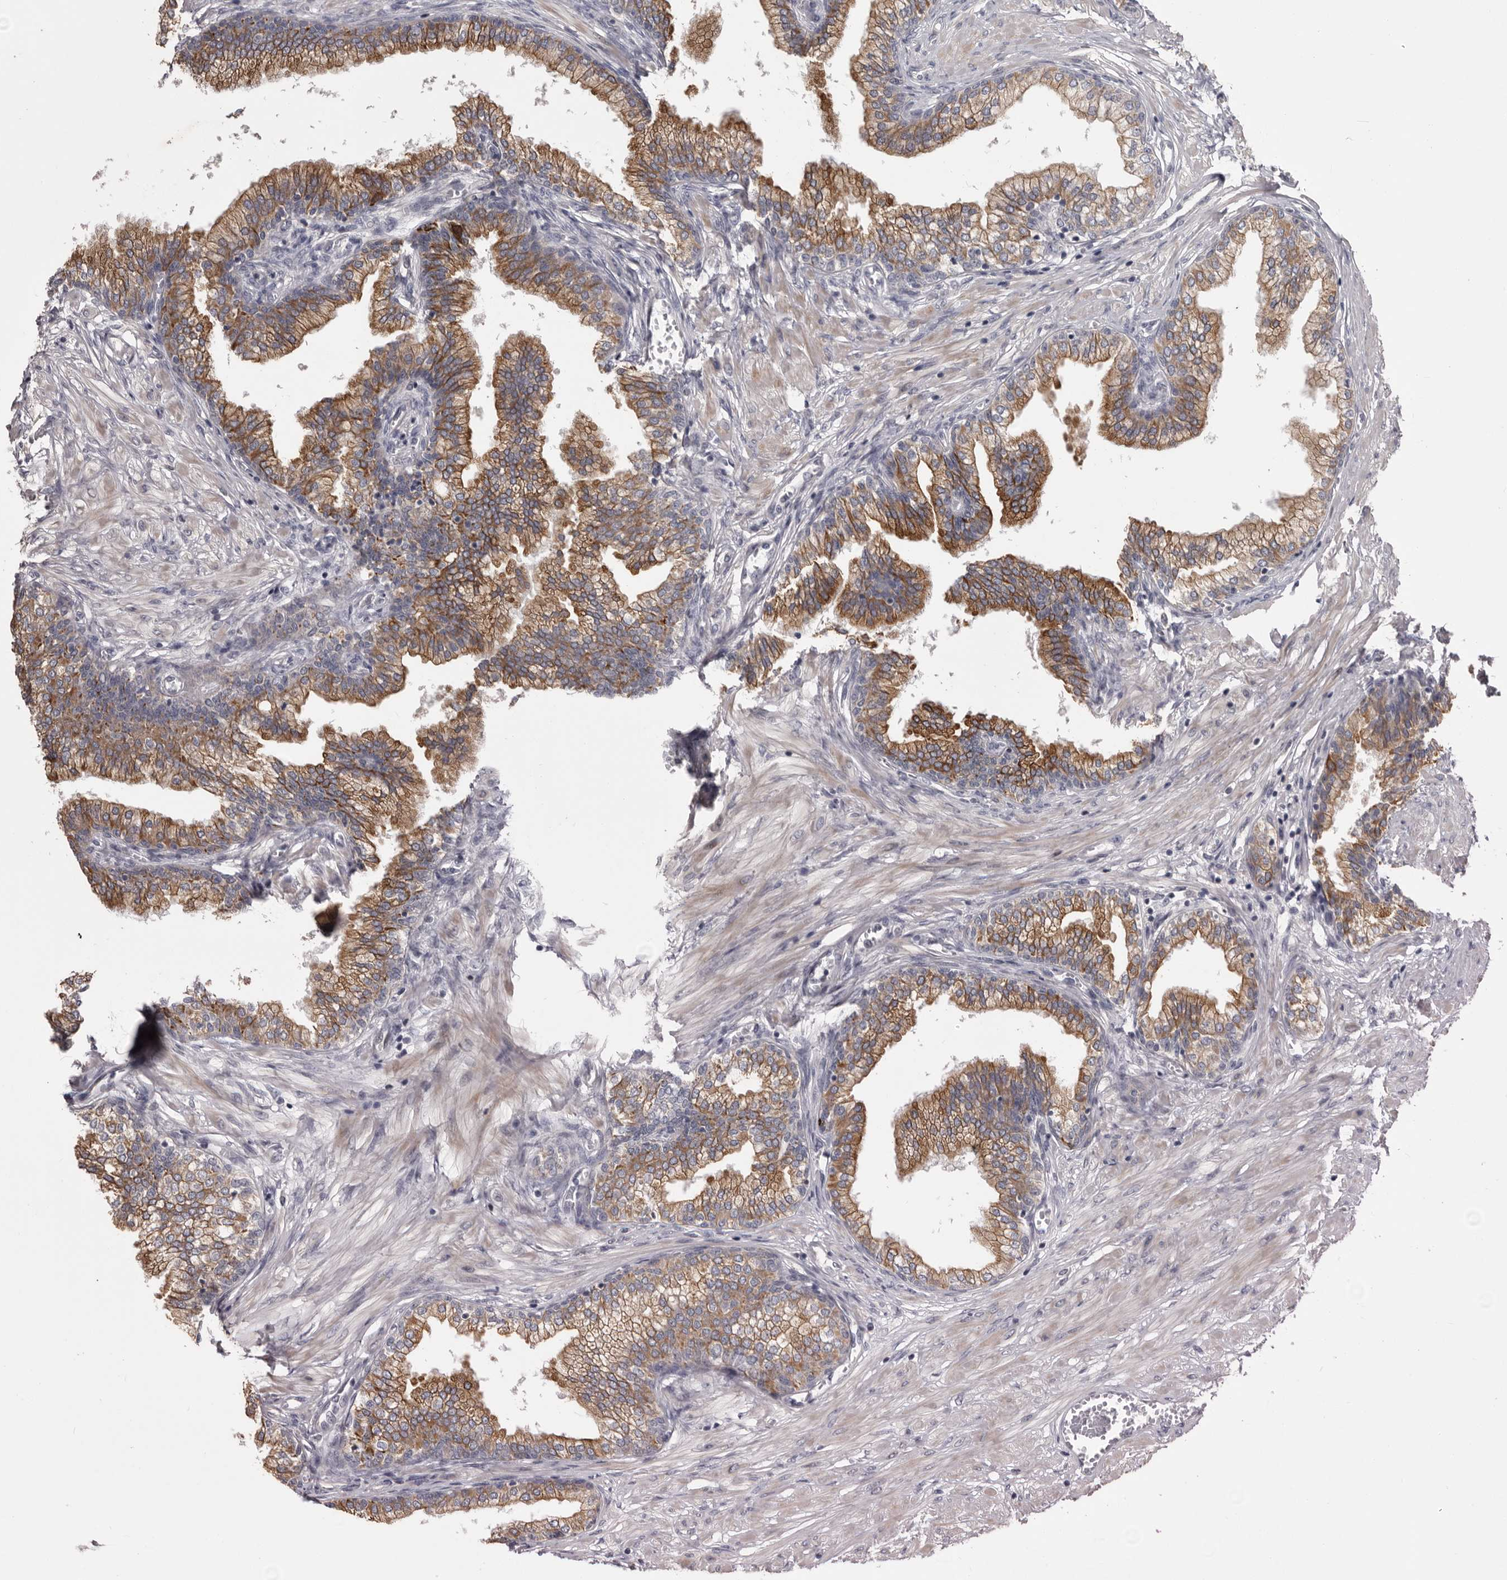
{"staining": {"intensity": "moderate", "quantity": ">75%", "location": "cytoplasmic/membranous"}, "tissue": "prostate", "cell_type": "Glandular cells", "image_type": "normal", "snomed": [{"axis": "morphology", "description": "Normal tissue, NOS"}, {"axis": "morphology", "description": "Urothelial carcinoma, Low grade"}, {"axis": "topography", "description": "Urinary bladder"}, {"axis": "topography", "description": "Prostate"}], "caption": "Glandular cells display moderate cytoplasmic/membranous expression in about >75% of cells in unremarkable prostate.", "gene": "LPAR6", "patient": {"sex": "male", "age": 60}}